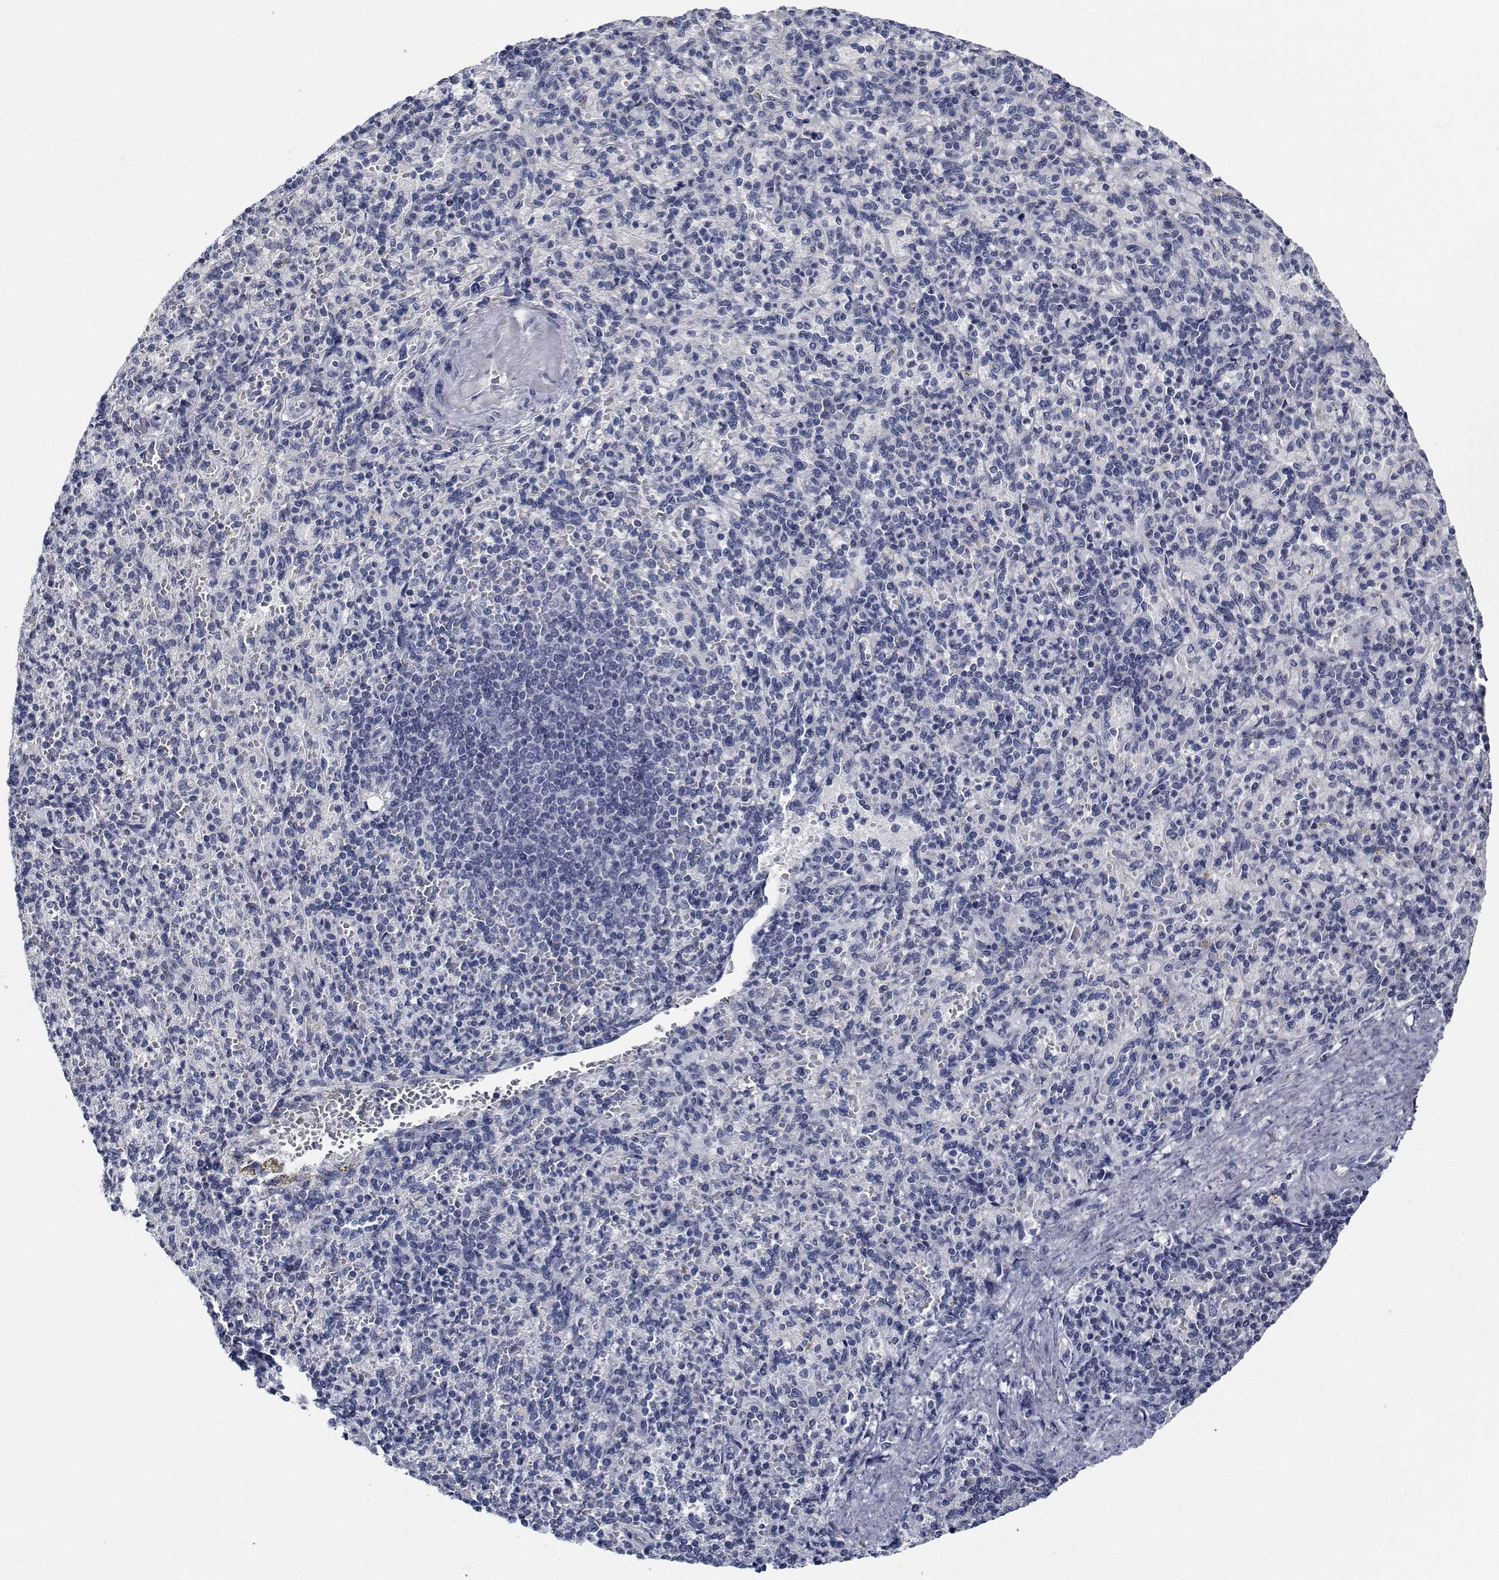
{"staining": {"intensity": "negative", "quantity": "none", "location": "none"}, "tissue": "spleen", "cell_type": "Cells in red pulp", "image_type": "normal", "snomed": [{"axis": "morphology", "description": "Normal tissue, NOS"}, {"axis": "topography", "description": "Spleen"}], "caption": "The immunohistochemistry micrograph has no significant positivity in cells in red pulp of spleen. (DAB (3,3'-diaminobenzidine) immunohistochemistry, high magnification).", "gene": "NVL", "patient": {"sex": "female", "age": 74}}